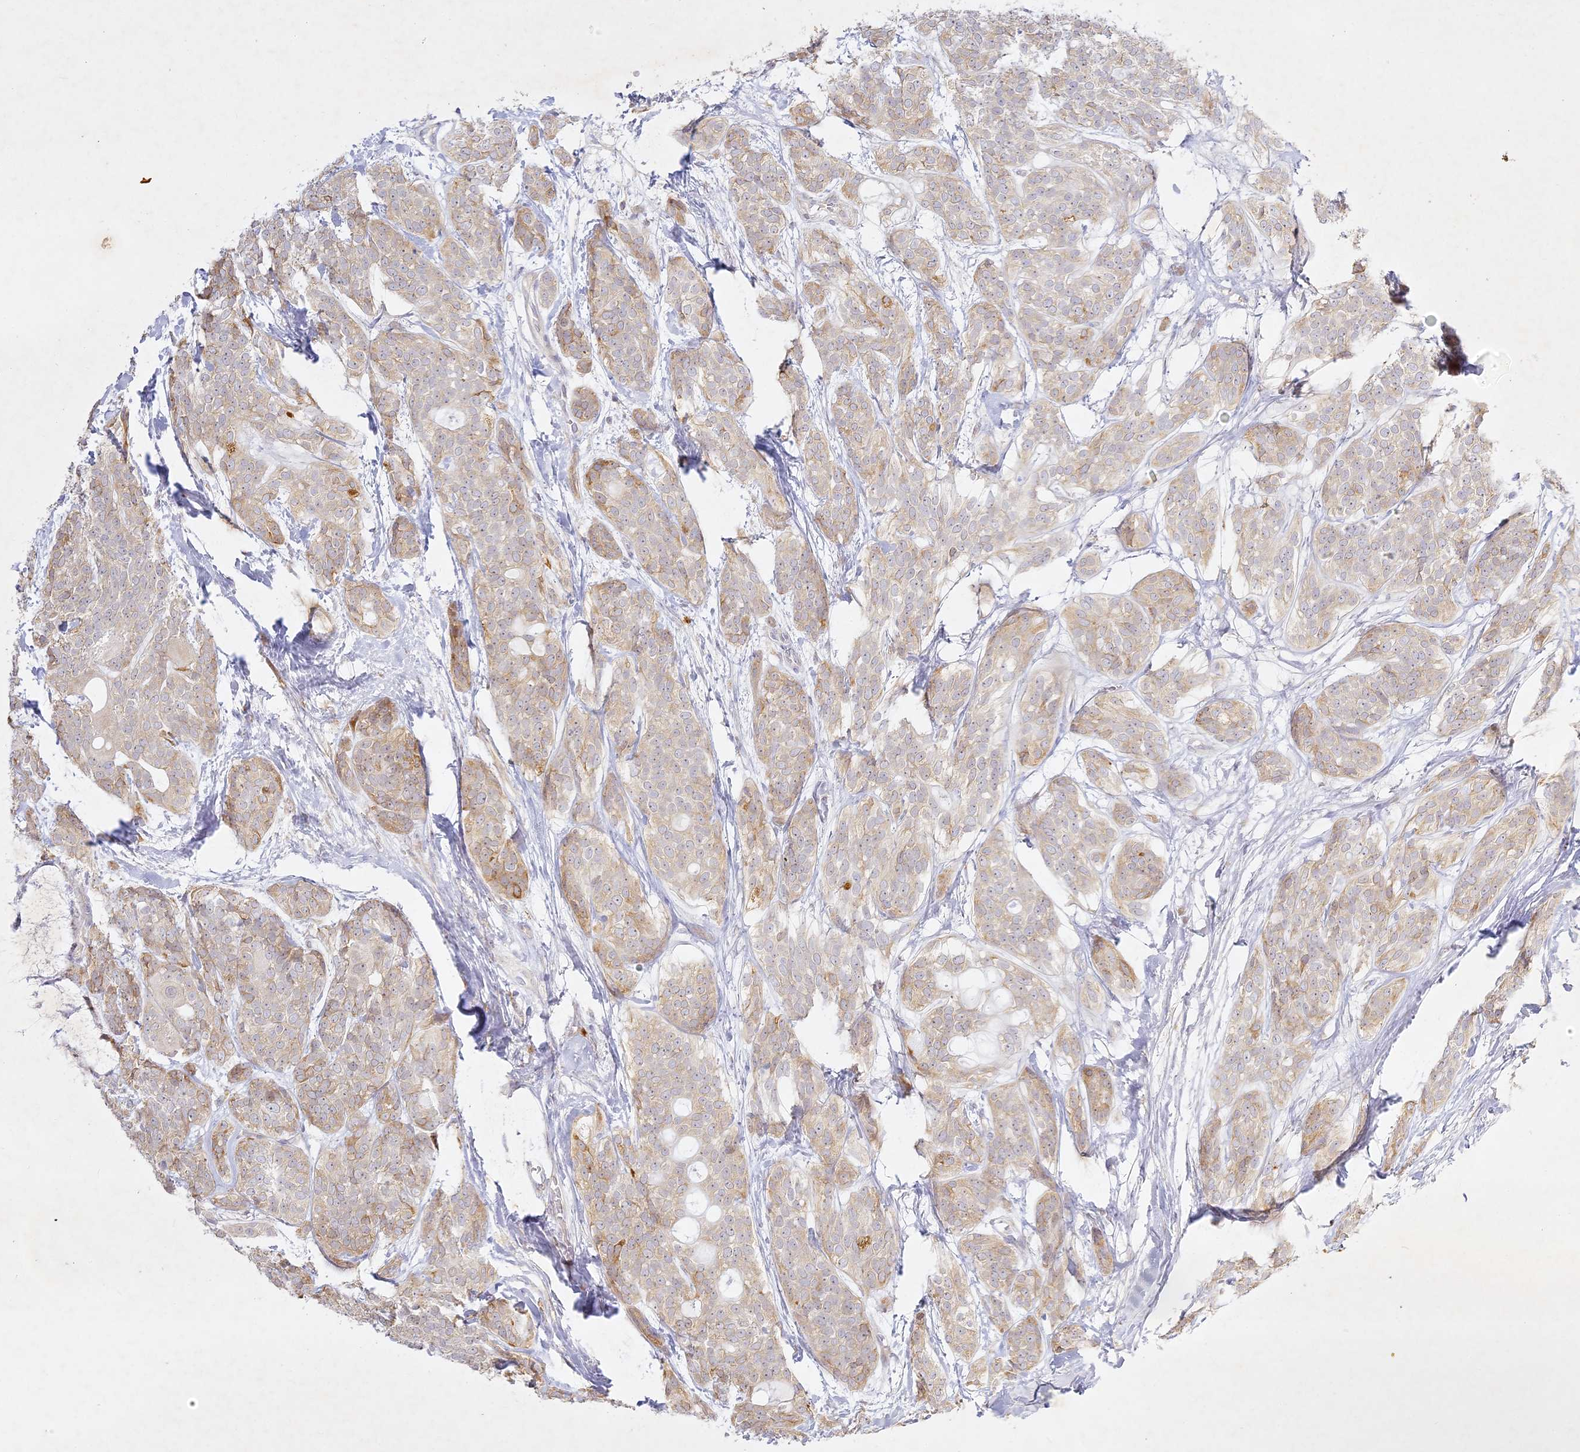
{"staining": {"intensity": "weak", "quantity": "<25%", "location": "cytoplasmic/membranous"}, "tissue": "head and neck cancer", "cell_type": "Tumor cells", "image_type": "cancer", "snomed": [{"axis": "morphology", "description": "Adenocarcinoma, NOS"}, {"axis": "topography", "description": "Head-Neck"}], "caption": "High magnification brightfield microscopy of head and neck cancer stained with DAB (brown) and counterstained with hematoxylin (blue): tumor cells show no significant expression.", "gene": "SLC30A5", "patient": {"sex": "male", "age": 66}}